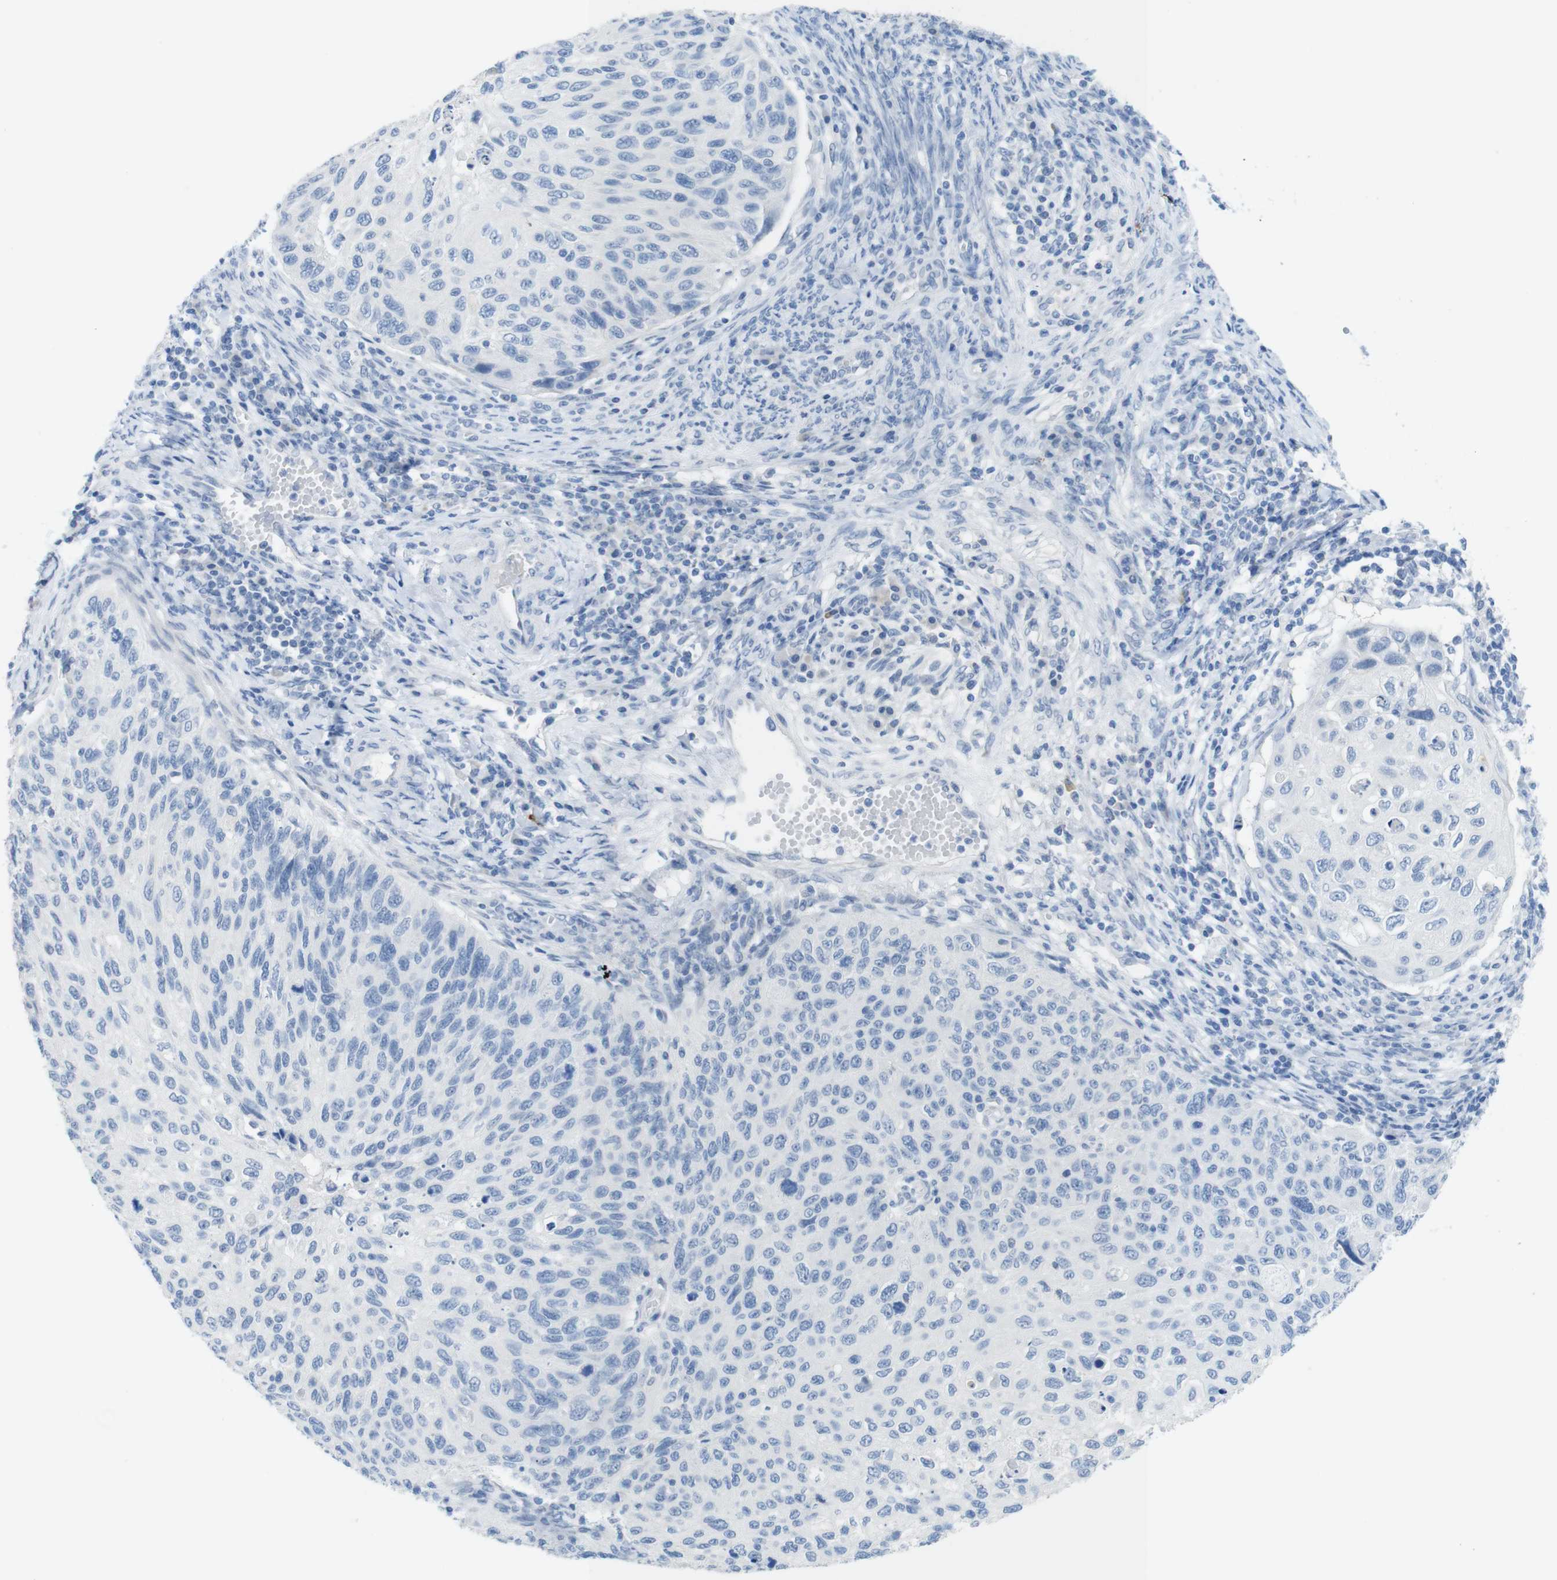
{"staining": {"intensity": "negative", "quantity": "none", "location": "none"}, "tissue": "cervical cancer", "cell_type": "Tumor cells", "image_type": "cancer", "snomed": [{"axis": "morphology", "description": "Squamous cell carcinoma, NOS"}, {"axis": "topography", "description": "Cervix"}], "caption": "Protein analysis of cervical squamous cell carcinoma reveals no significant positivity in tumor cells. The staining was performed using DAB (3,3'-diaminobenzidine) to visualize the protein expression in brown, while the nuclei were stained in blue with hematoxylin (Magnification: 20x).", "gene": "OPN1SW", "patient": {"sex": "female", "age": 70}}